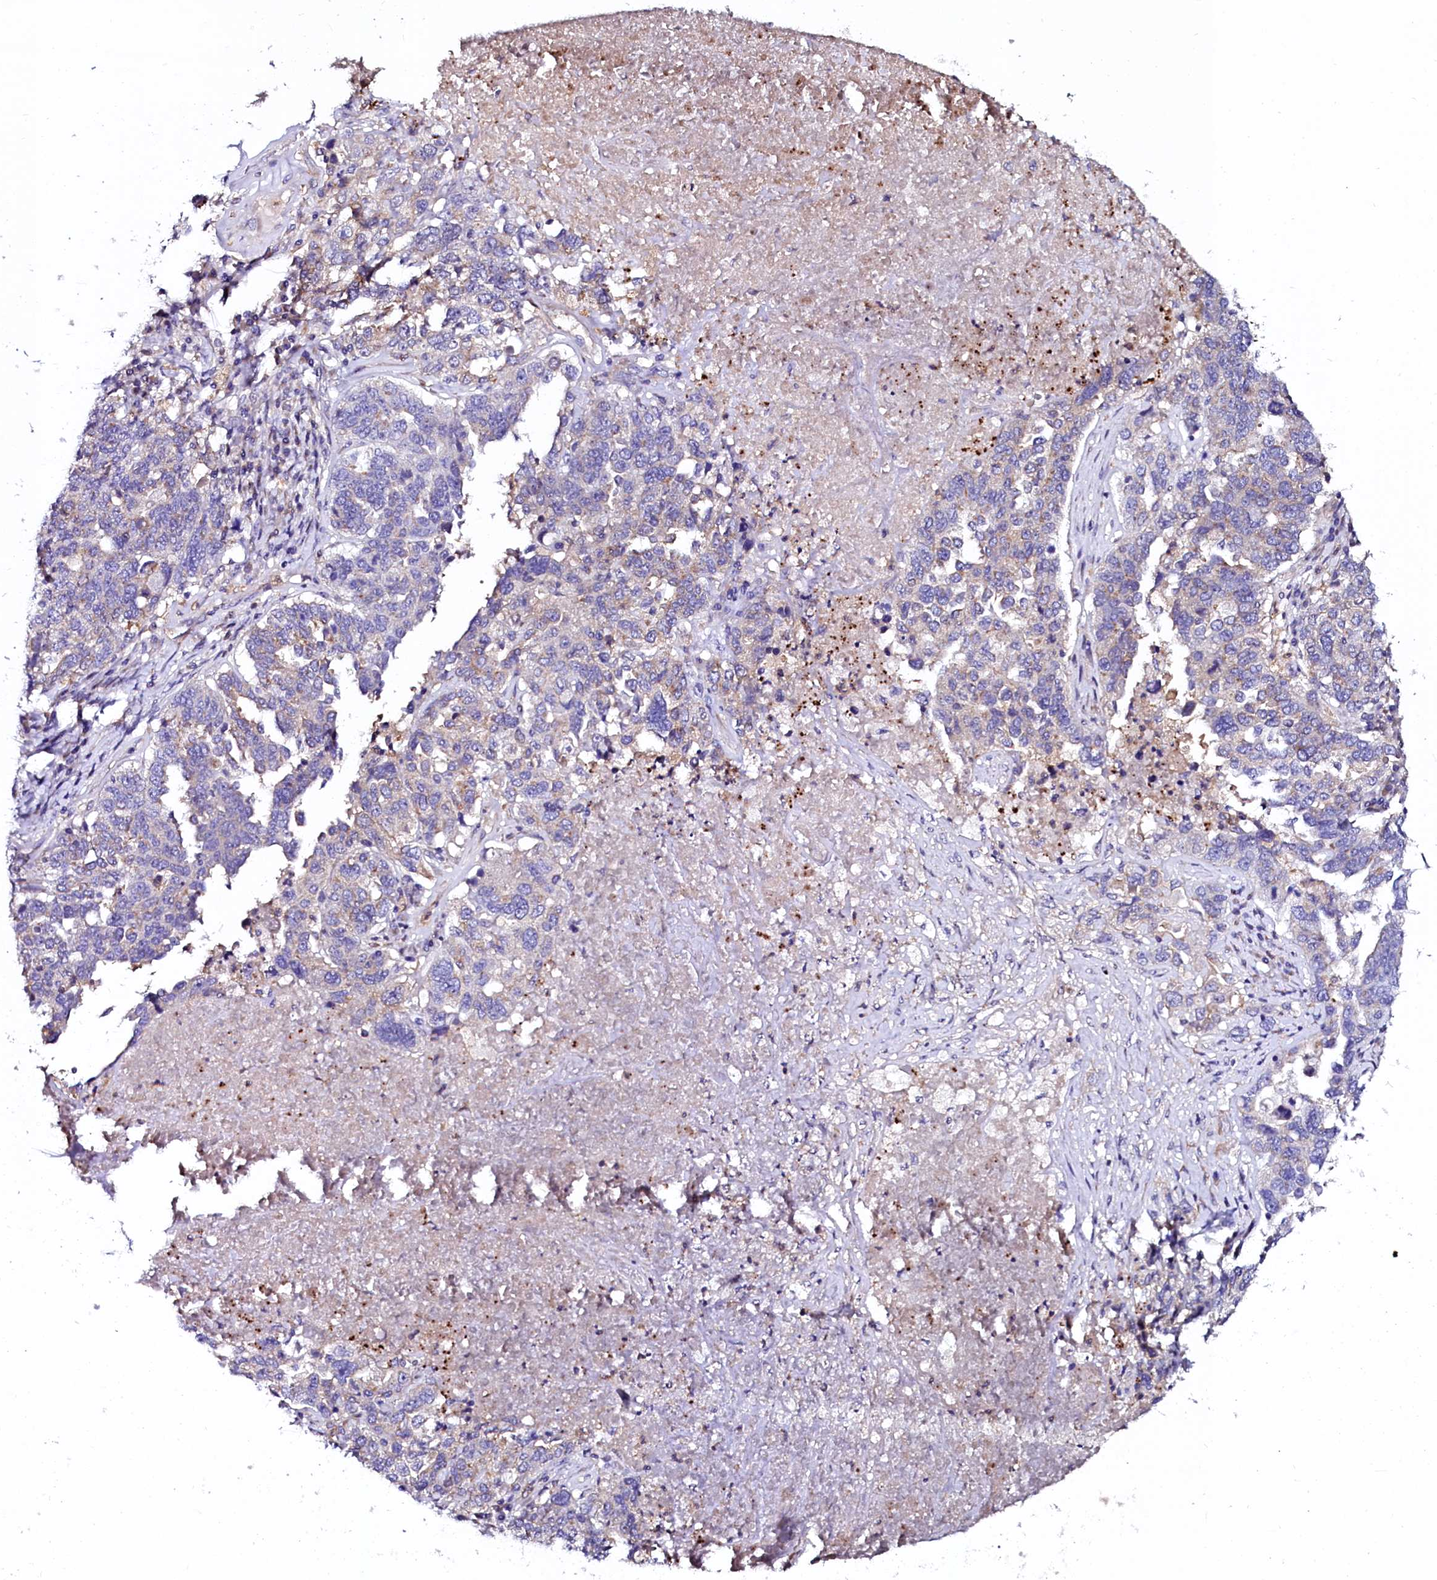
{"staining": {"intensity": "negative", "quantity": "none", "location": "none"}, "tissue": "ovarian cancer", "cell_type": "Tumor cells", "image_type": "cancer", "snomed": [{"axis": "morphology", "description": "Carcinoma, endometroid"}, {"axis": "topography", "description": "Ovary"}], "caption": "Immunohistochemistry of ovarian cancer (endometroid carcinoma) reveals no positivity in tumor cells.", "gene": "OTOL1", "patient": {"sex": "female", "age": 62}}